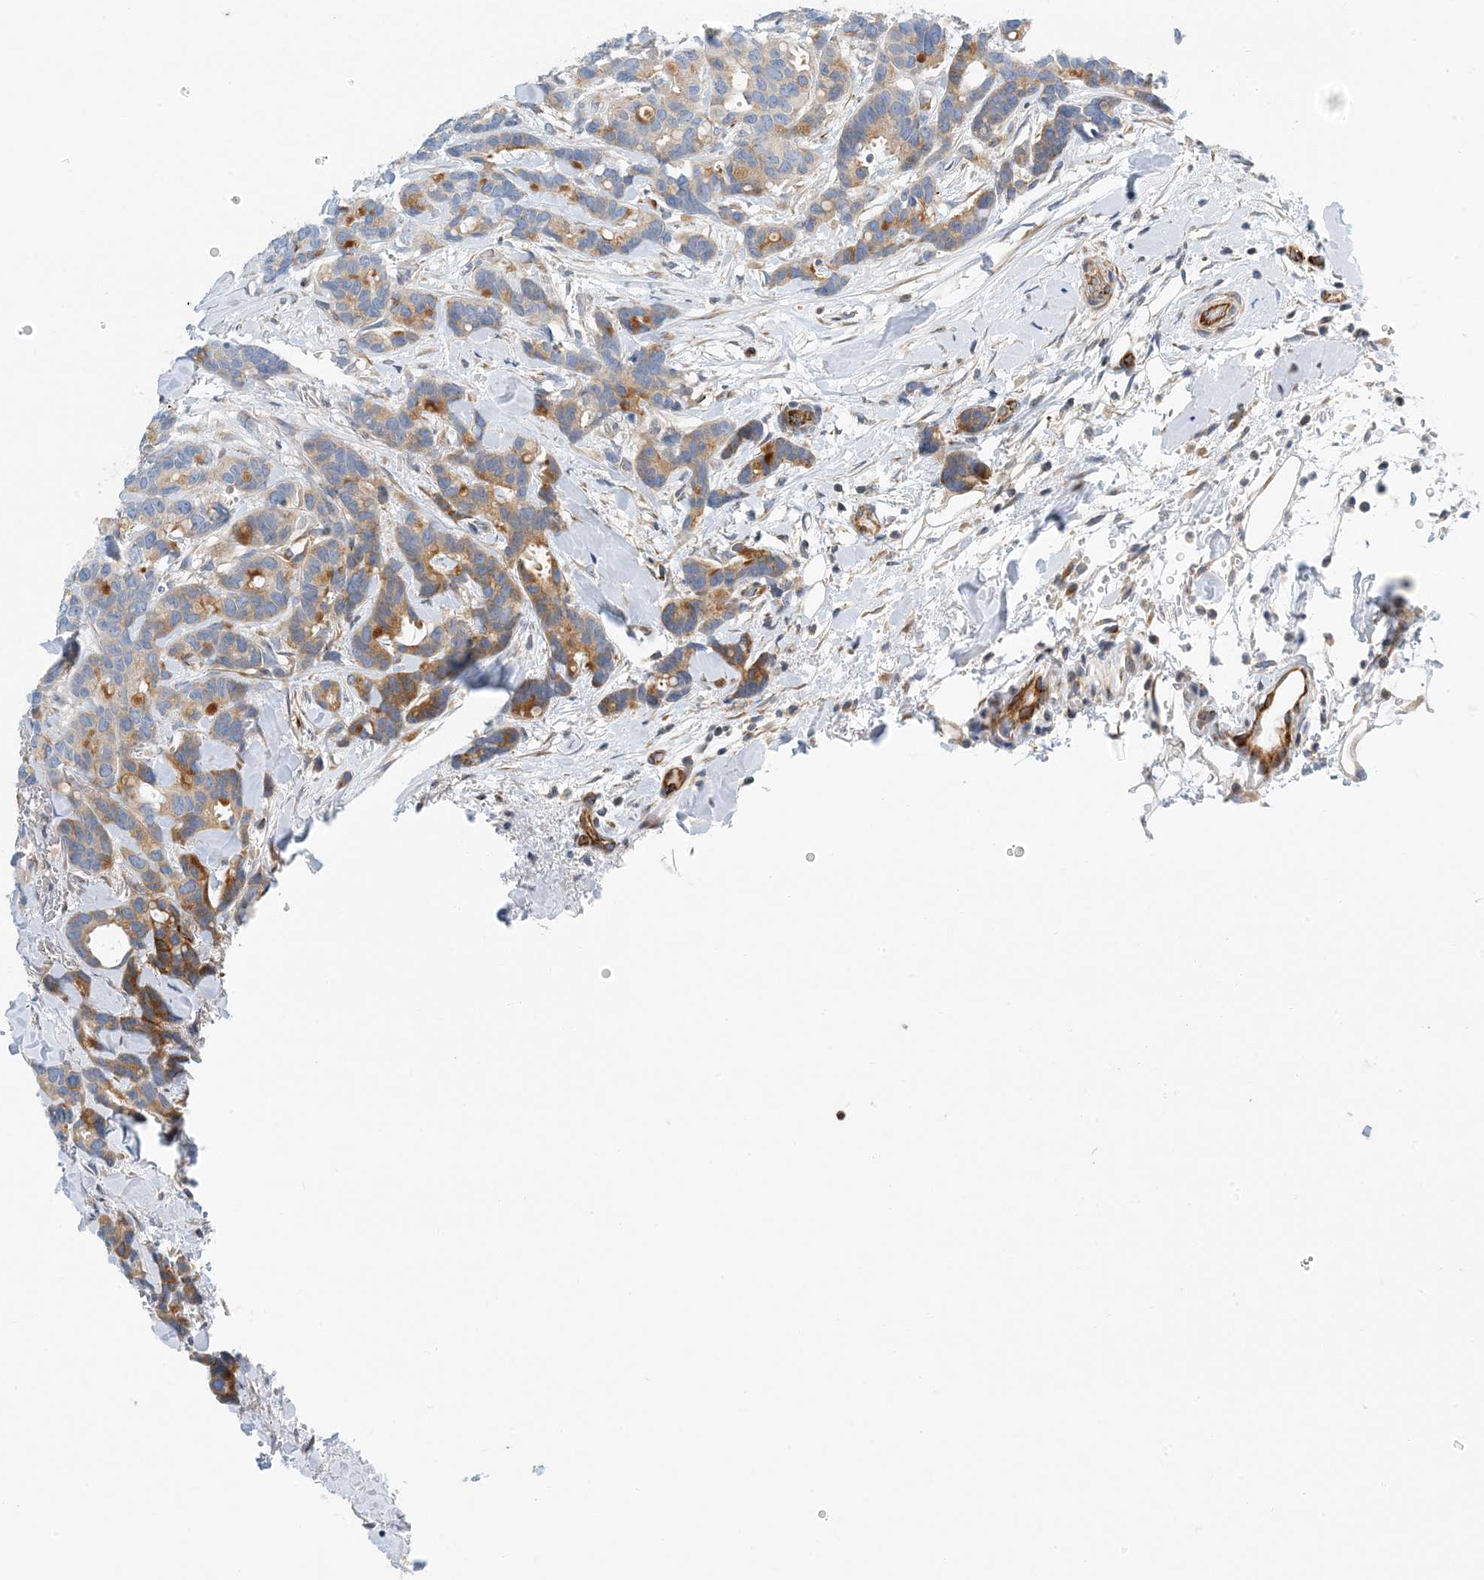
{"staining": {"intensity": "moderate", "quantity": "25%-75%", "location": "cytoplasmic/membranous"}, "tissue": "breast cancer", "cell_type": "Tumor cells", "image_type": "cancer", "snomed": [{"axis": "morphology", "description": "Duct carcinoma"}, {"axis": "topography", "description": "Breast"}], "caption": "Breast cancer (invasive ductal carcinoma) stained with a protein marker demonstrates moderate staining in tumor cells.", "gene": "PCDHA2", "patient": {"sex": "female", "age": 87}}